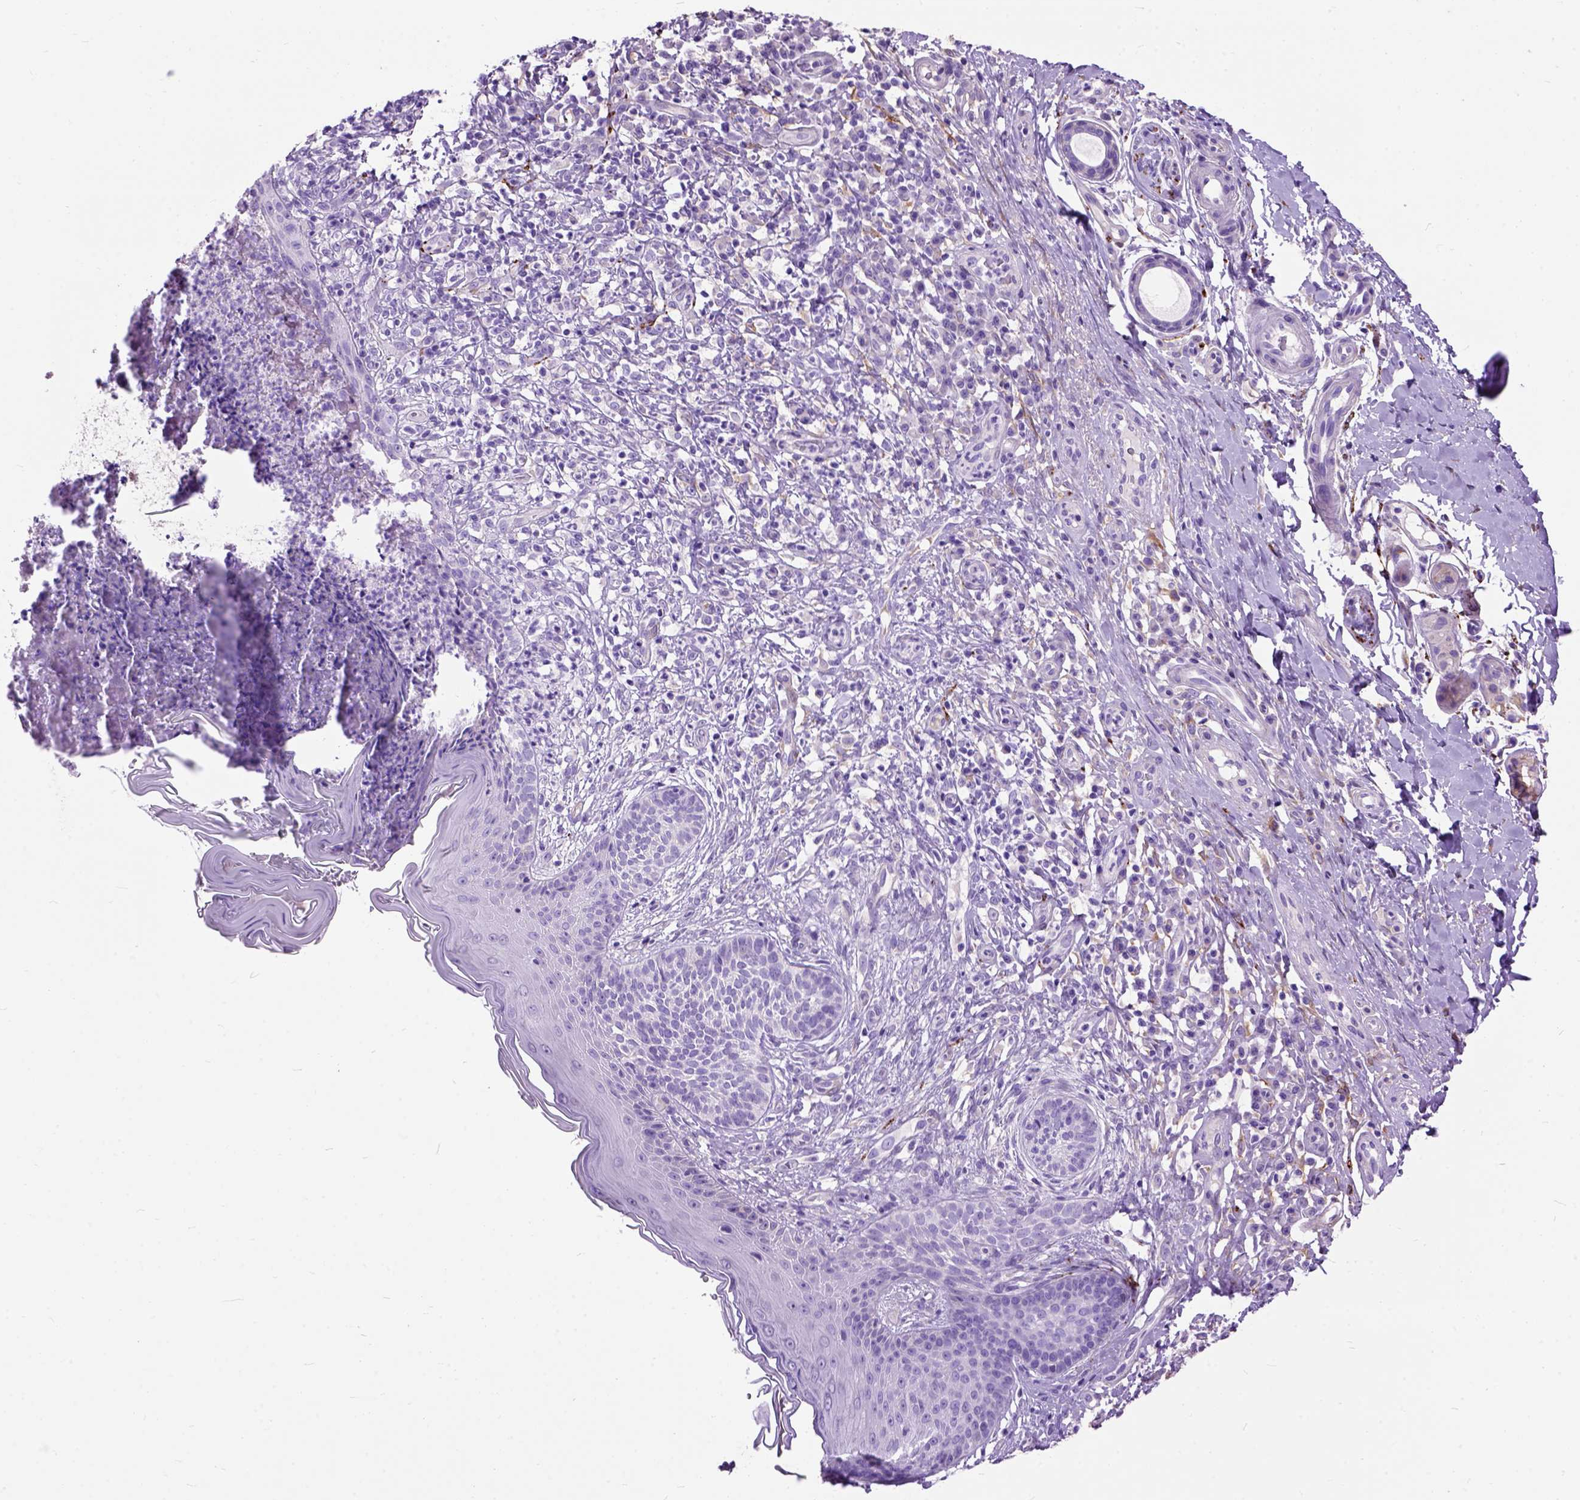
{"staining": {"intensity": "negative", "quantity": "none", "location": "none"}, "tissue": "skin cancer", "cell_type": "Tumor cells", "image_type": "cancer", "snomed": [{"axis": "morphology", "description": "Basal cell carcinoma"}, {"axis": "topography", "description": "Skin"}], "caption": "This is a photomicrograph of IHC staining of basal cell carcinoma (skin), which shows no positivity in tumor cells.", "gene": "MAPT", "patient": {"sex": "male", "age": 89}}